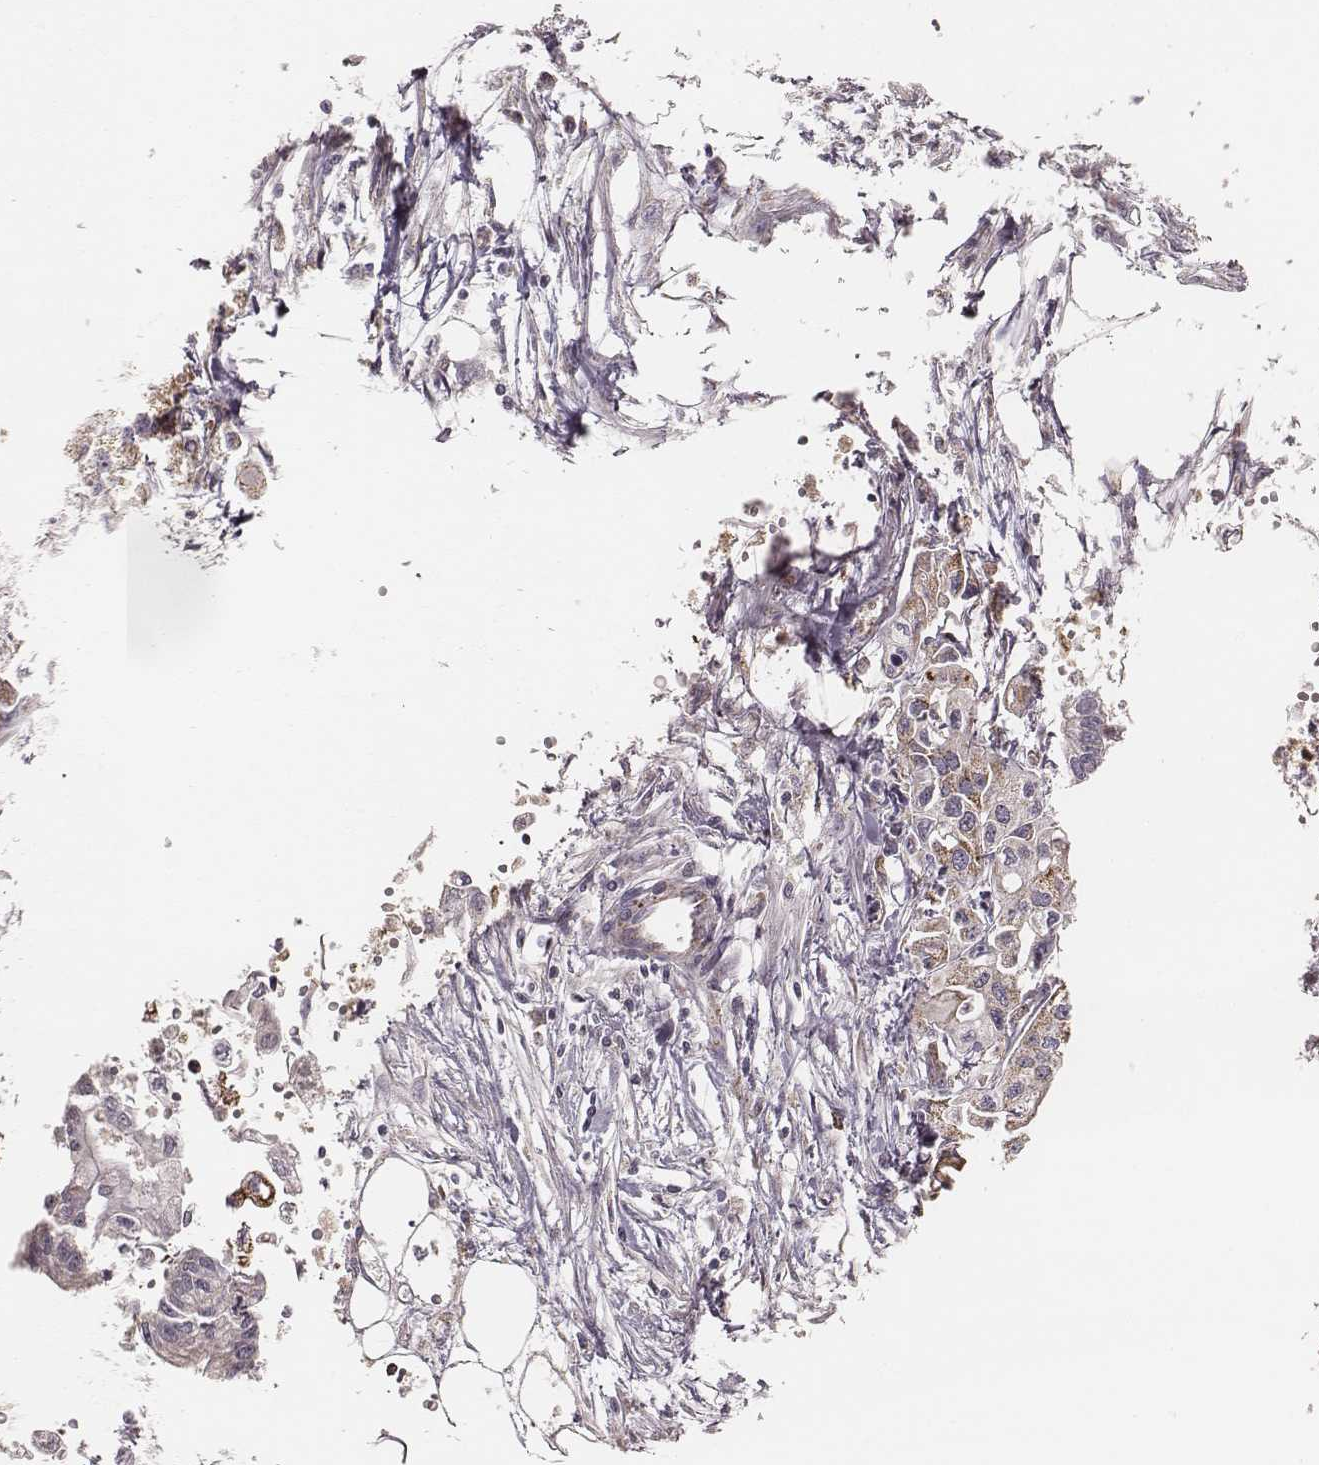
{"staining": {"intensity": "moderate", "quantity": ">75%", "location": "cytoplasmic/membranous"}, "tissue": "pancreatic cancer", "cell_type": "Tumor cells", "image_type": "cancer", "snomed": [{"axis": "morphology", "description": "Adenocarcinoma, NOS"}, {"axis": "topography", "description": "Pancreas"}], "caption": "The micrograph reveals a brown stain indicating the presence of a protein in the cytoplasmic/membranous of tumor cells in pancreatic adenocarcinoma. (brown staining indicates protein expression, while blue staining denotes nuclei).", "gene": "TUFM", "patient": {"sex": "male", "age": 70}}